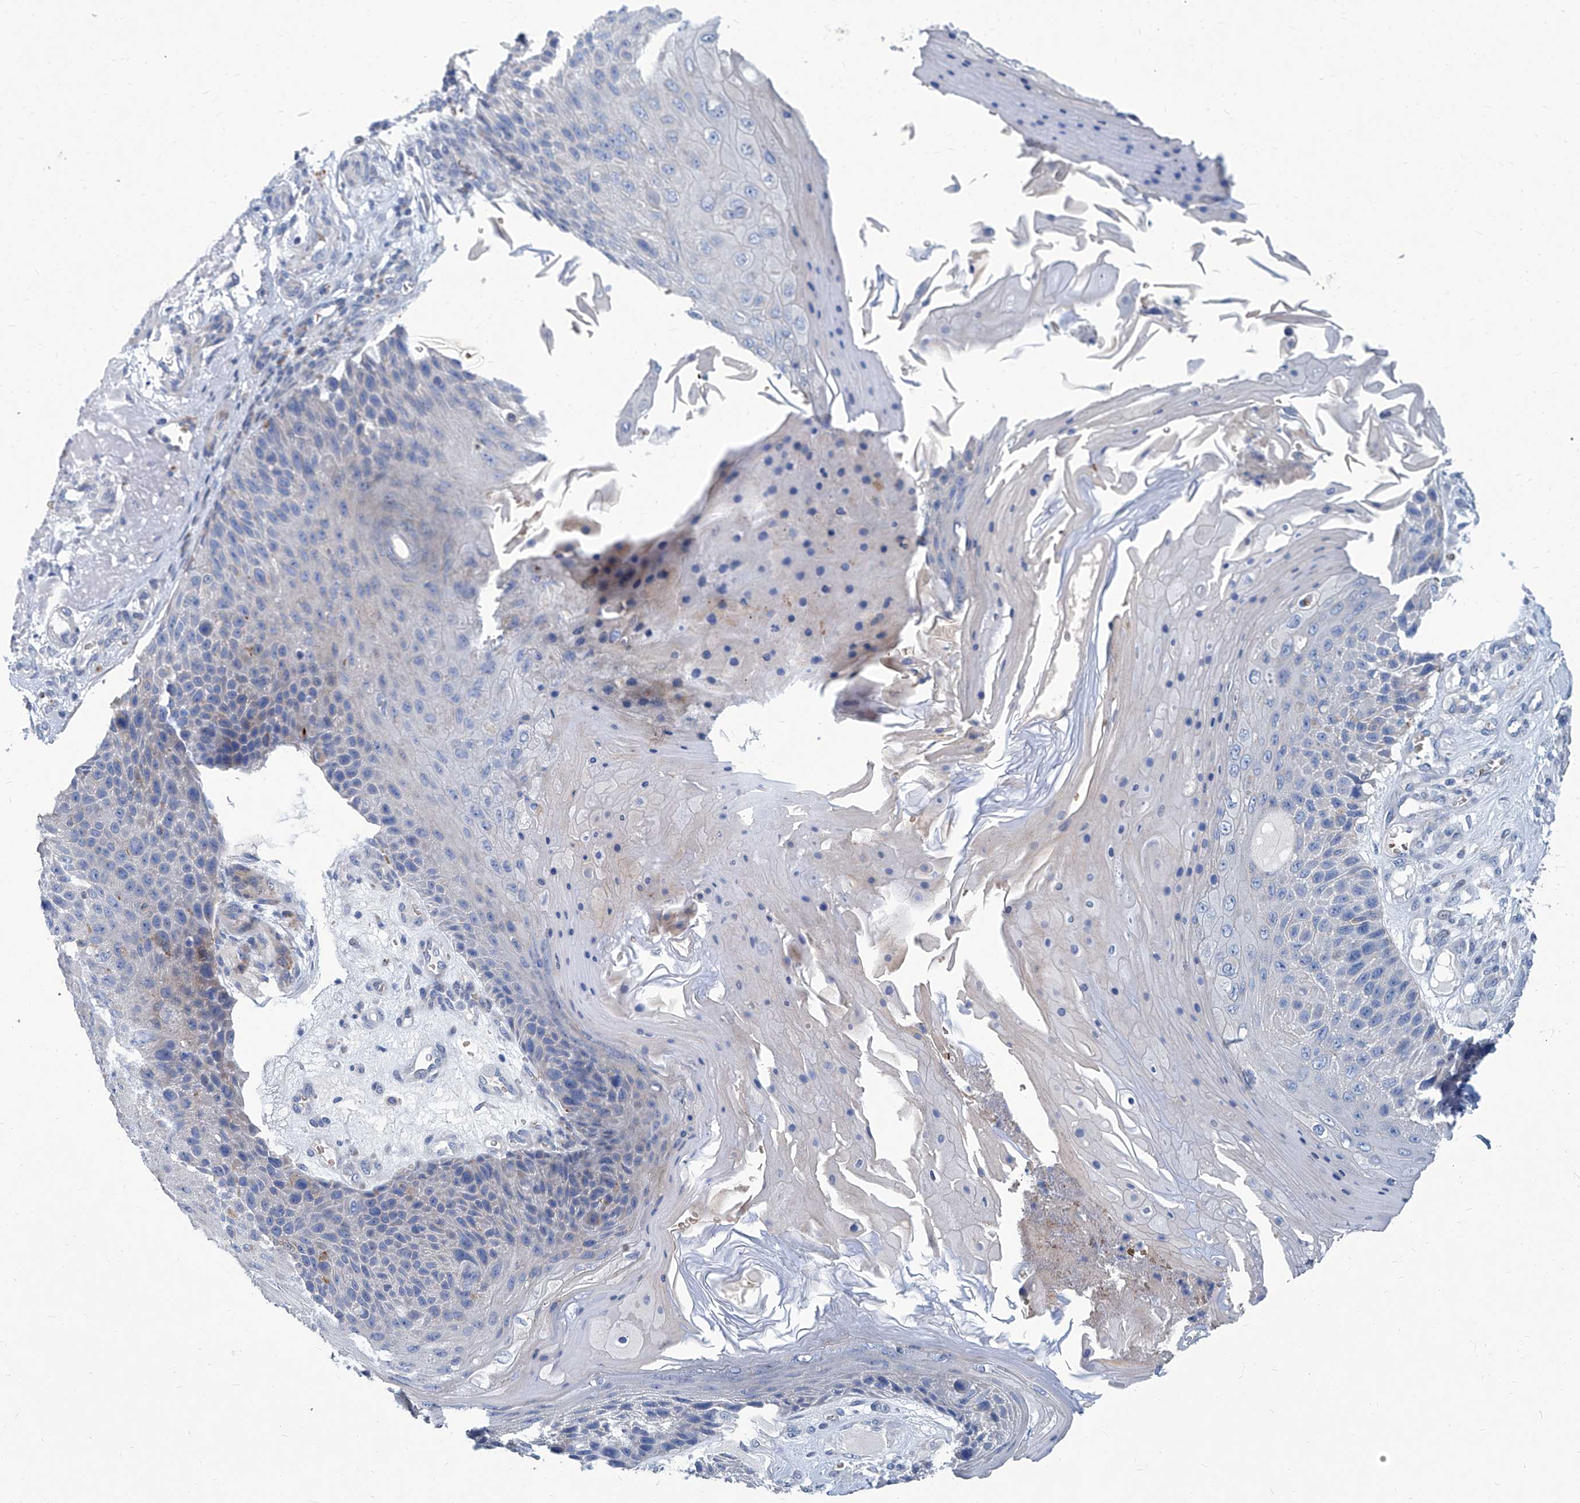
{"staining": {"intensity": "negative", "quantity": "none", "location": "none"}, "tissue": "skin cancer", "cell_type": "Tumor cells", "image_type": "cancer", "snomed": [{"axis": "morphology", "description": "Squamous cell carcinoma, NOS"}, {"axis": "topography", "description": "Skin"}], "caption": "Immunohistochemistry photomicrograph of neoplastic tissue: human skin squamous cell carcinoma stained with DAB displays no significant protein staining in tumor cells. The staining is performed using DAB brown chromogen with nuclei counter-stained in using hematoxylin.", "gene": "FPR2", "patient": {"sex": "female", "age": 88}}